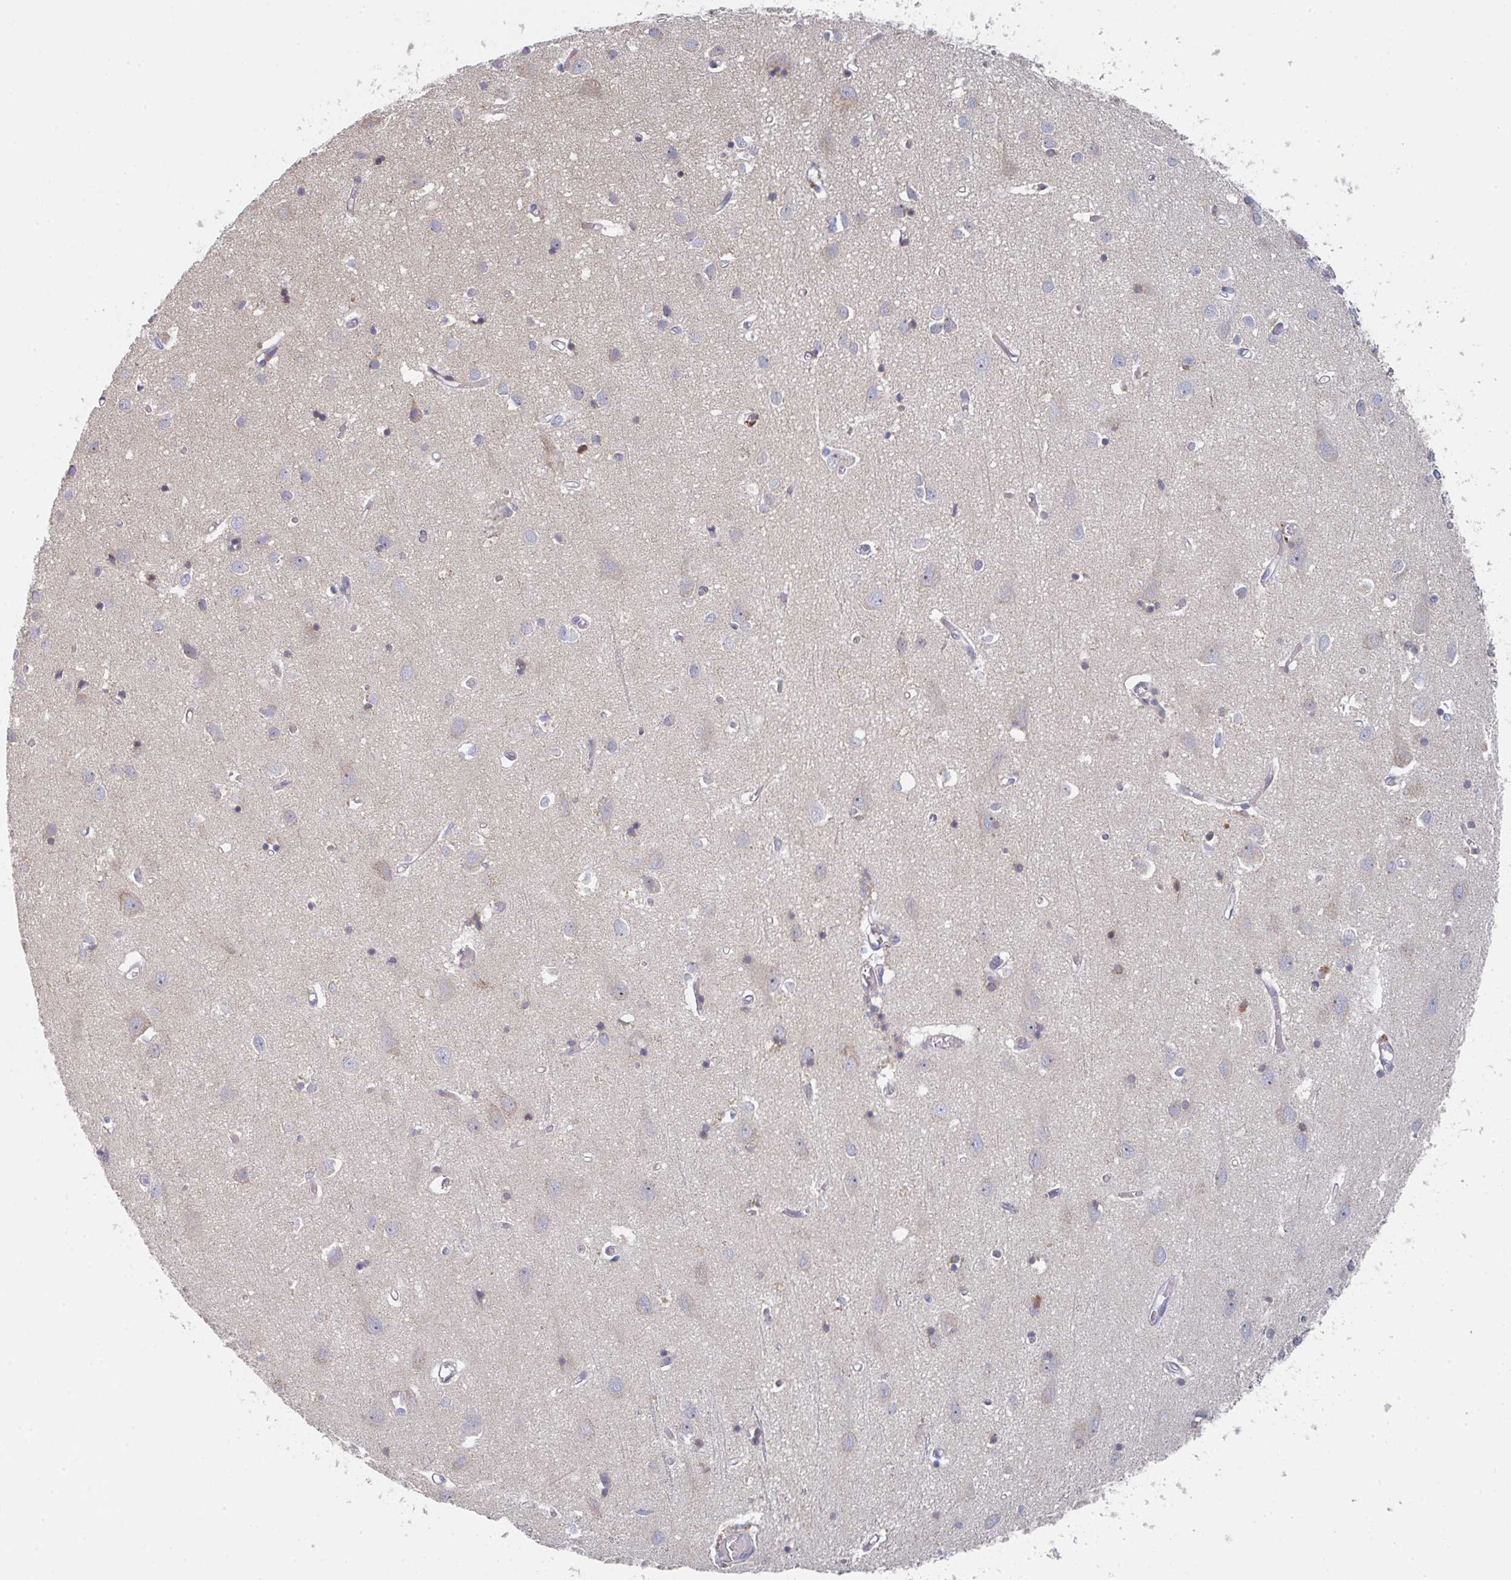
{"staining": {"intensity": "negative", "quantity": "none", "location": "none"}, "tissue": "cerebral cortex", "cell_type": "Endothelial cells", "image_type": "normal", "snomed": [{"axis": "morphology", "description": "Normal tissue, NOS"}, {"axis": "topography", "description": "Cerebral cortex"}], "caption": "Protein analysis of benign cerebral cortex displays no significant staining in endothelial cells. (Immunohistochemistry (ihc), brightfield microscopy, high magnification).", "gene": "ELOVL1", "patient": {"sex": "male", "age": 70}}